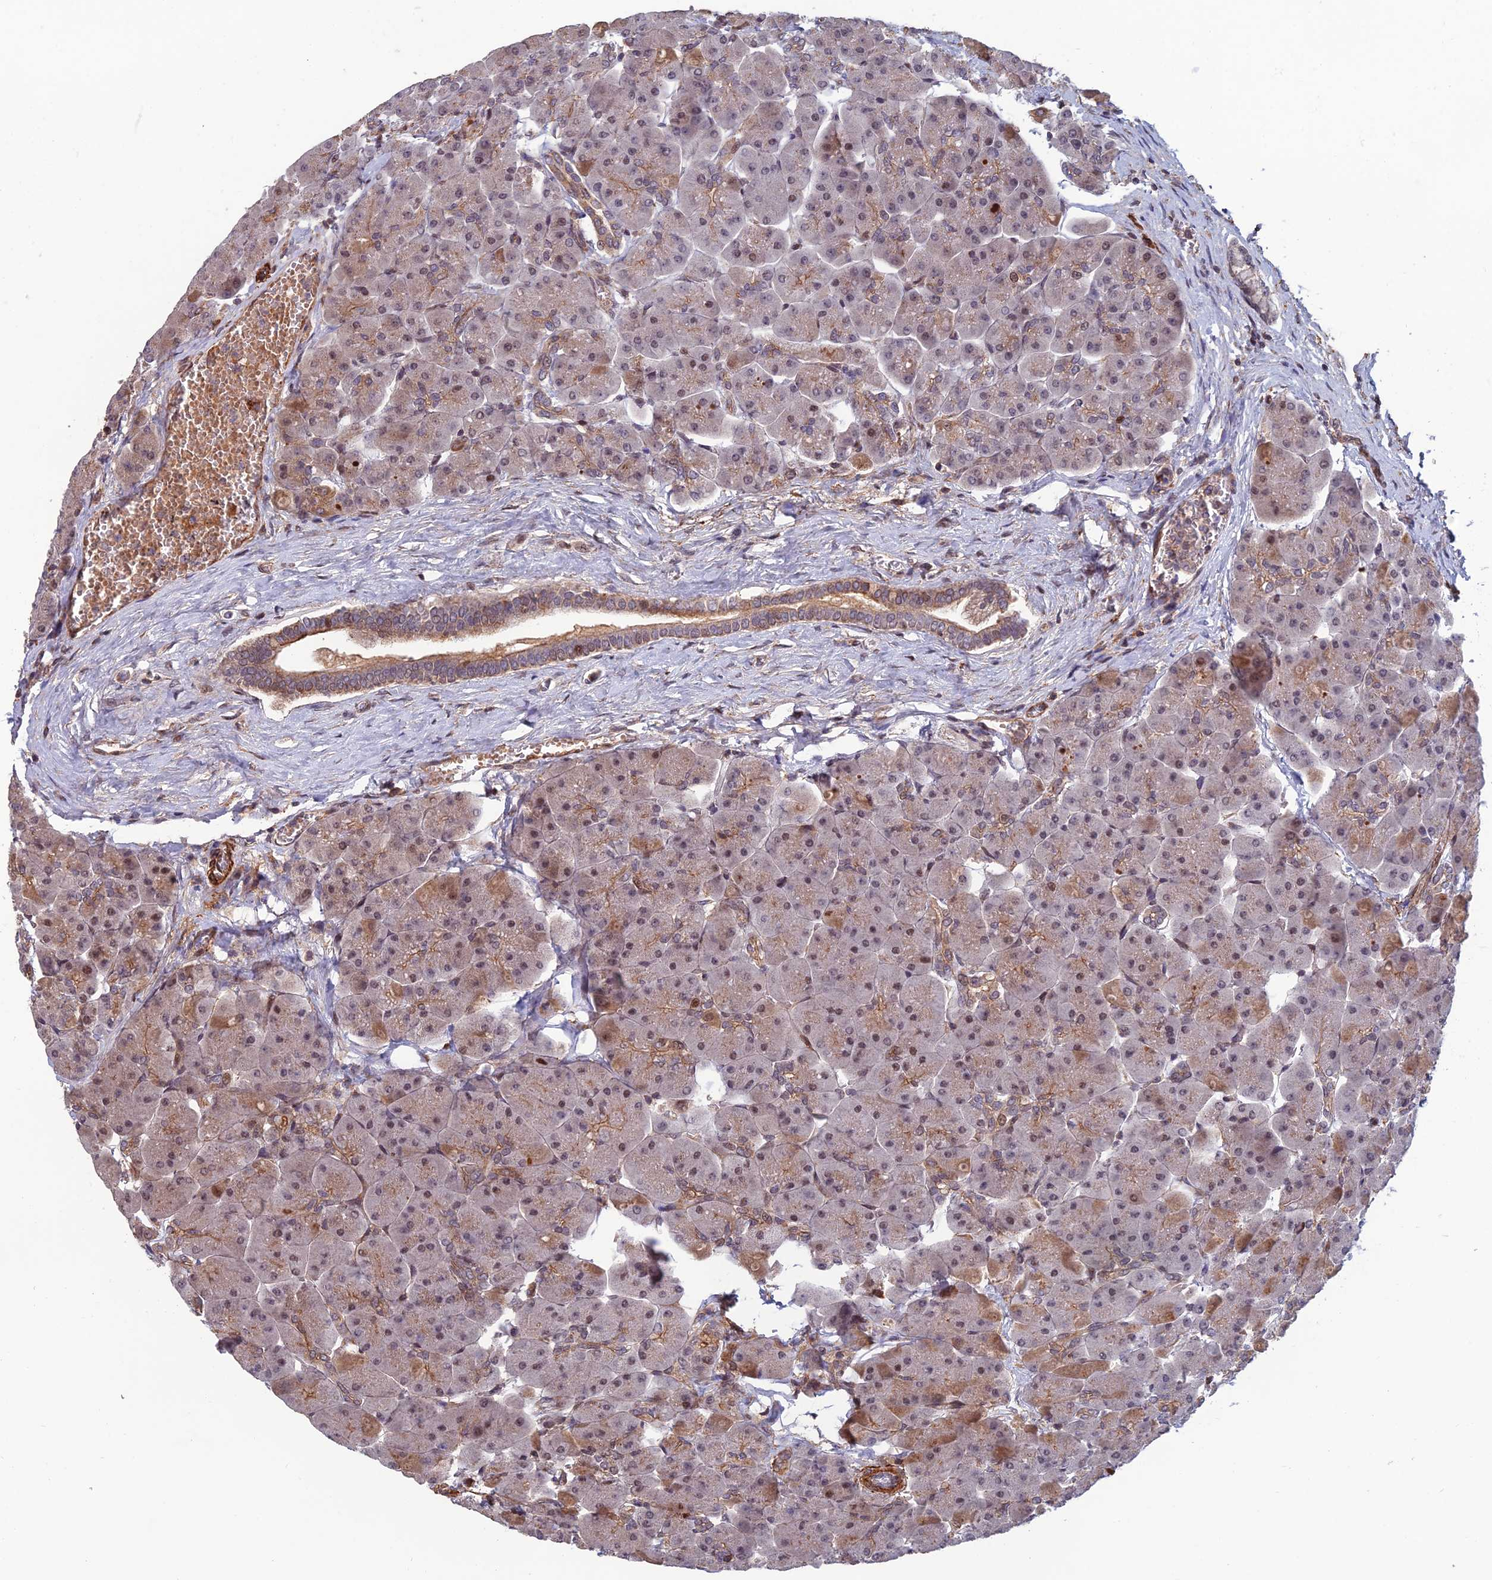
{"staining": {"intensity": "moderate", "quantity": "25%-75%", "location": "cytoplasmic/membranous,nuclear"}, "tissue": "pancreas", "cell_type": "Exocrine glandular cells", "image_type": "normal", "snomed": [{"axis": "morphology", "description": "Normal tissue, NOS"}, {"axis": "topography", "description": "Pancreas"}], "caption": "Immunohistochemistry of normal pancreas demonstrates medium levels of moderate cytoplasmic/membranous,nuclear staining in about 25%-75% of exocrine glandular cells.", "gene": "CCDC183", "patient": {"sex": "male", "age": 66}}